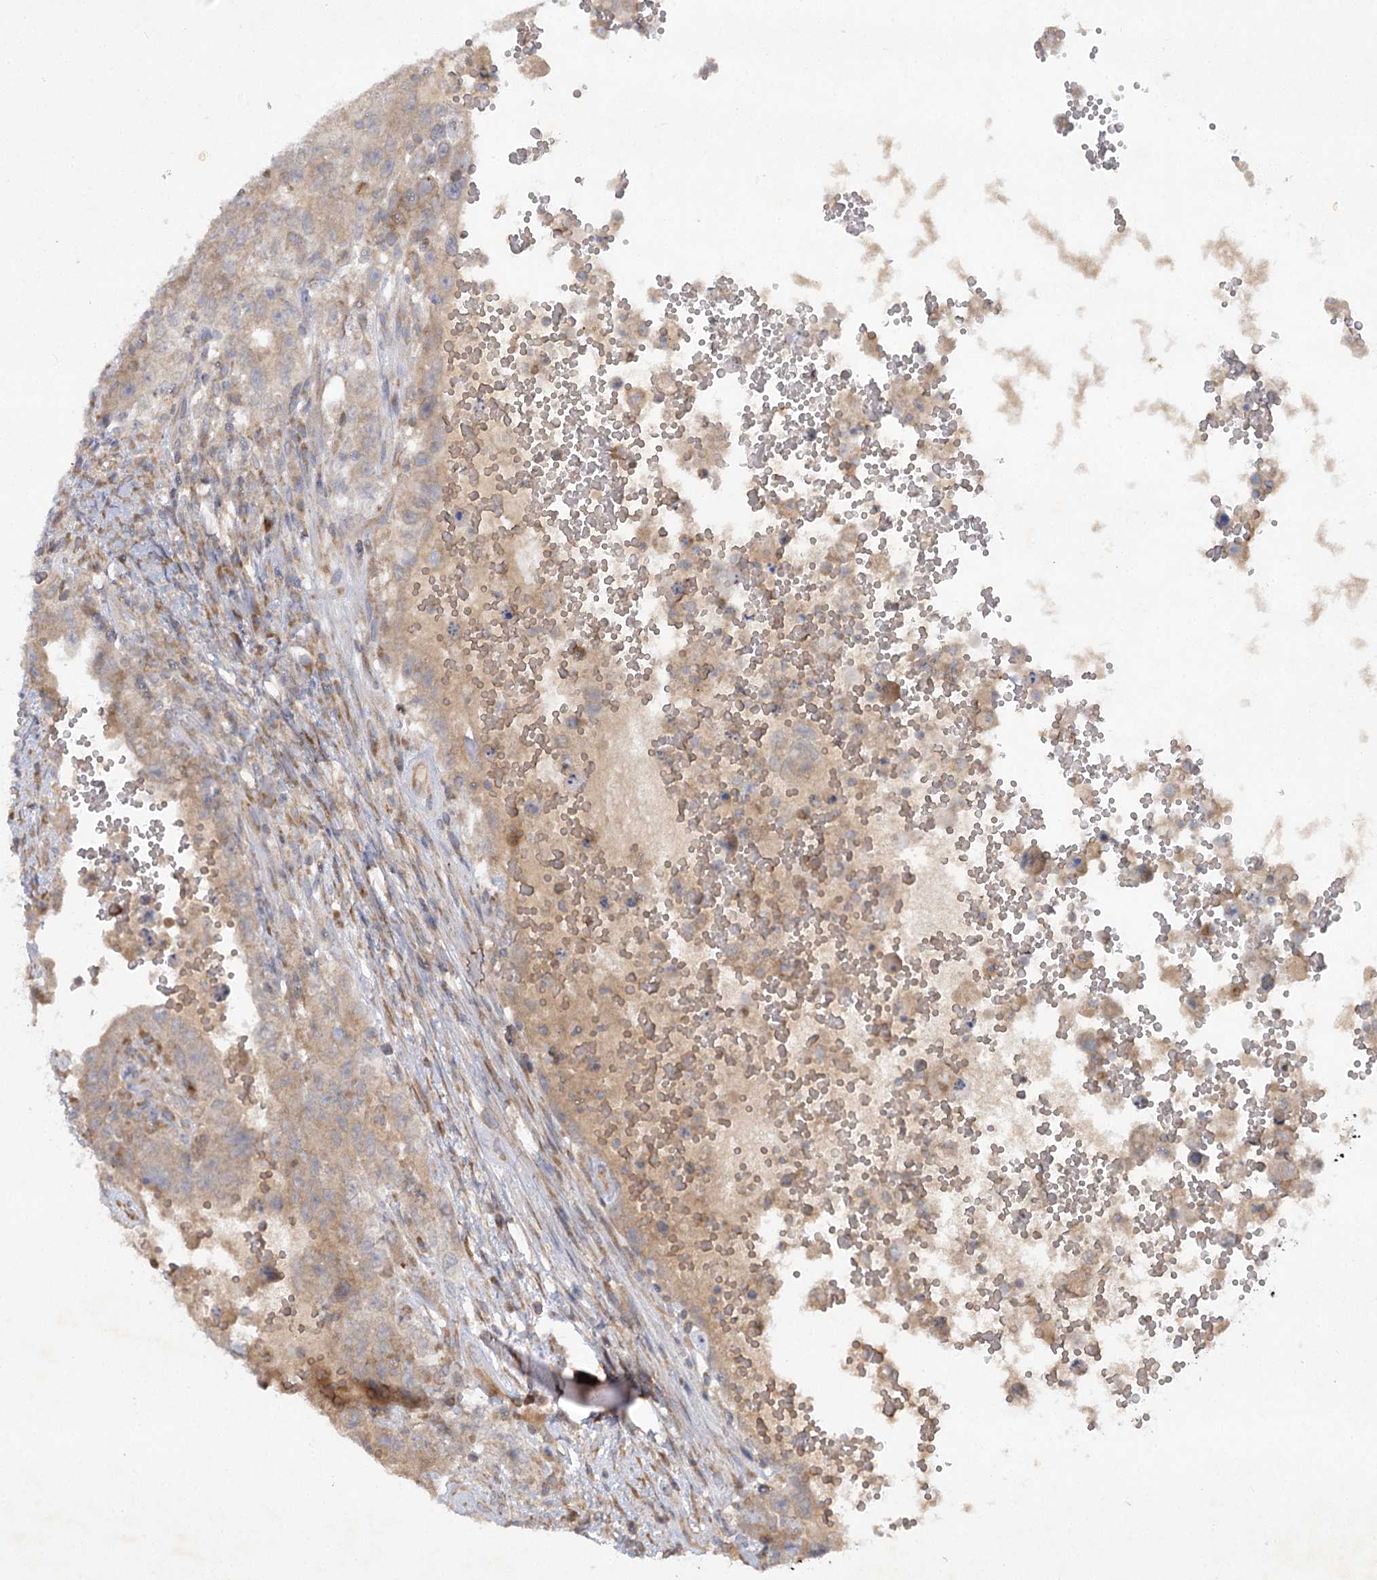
{"staining": {"intensity": "weak", "quantity": ">75%", "location": "cytoplasmic/membranous"}, "tissue": "testis cancer", "cell_type": "Tumor cells", "image_type": "cancer", "snomed": [{"axis": "morphology", "description": "Carcinoma, Embryonal, NOS"}, {"axis": "topography", "description": "Testis"}], "caption": "High-magnification brightfield microscopy of testis cancer stained with DAB (brown) and counterstained with hematoxylin (blue). tumor cells exhibit weak cytoplasmic/membranous positivity is appreciated in about>75% of cells.", "gene": "TRAF3IP1", "patient": {"sex": "male", "age": 26}}